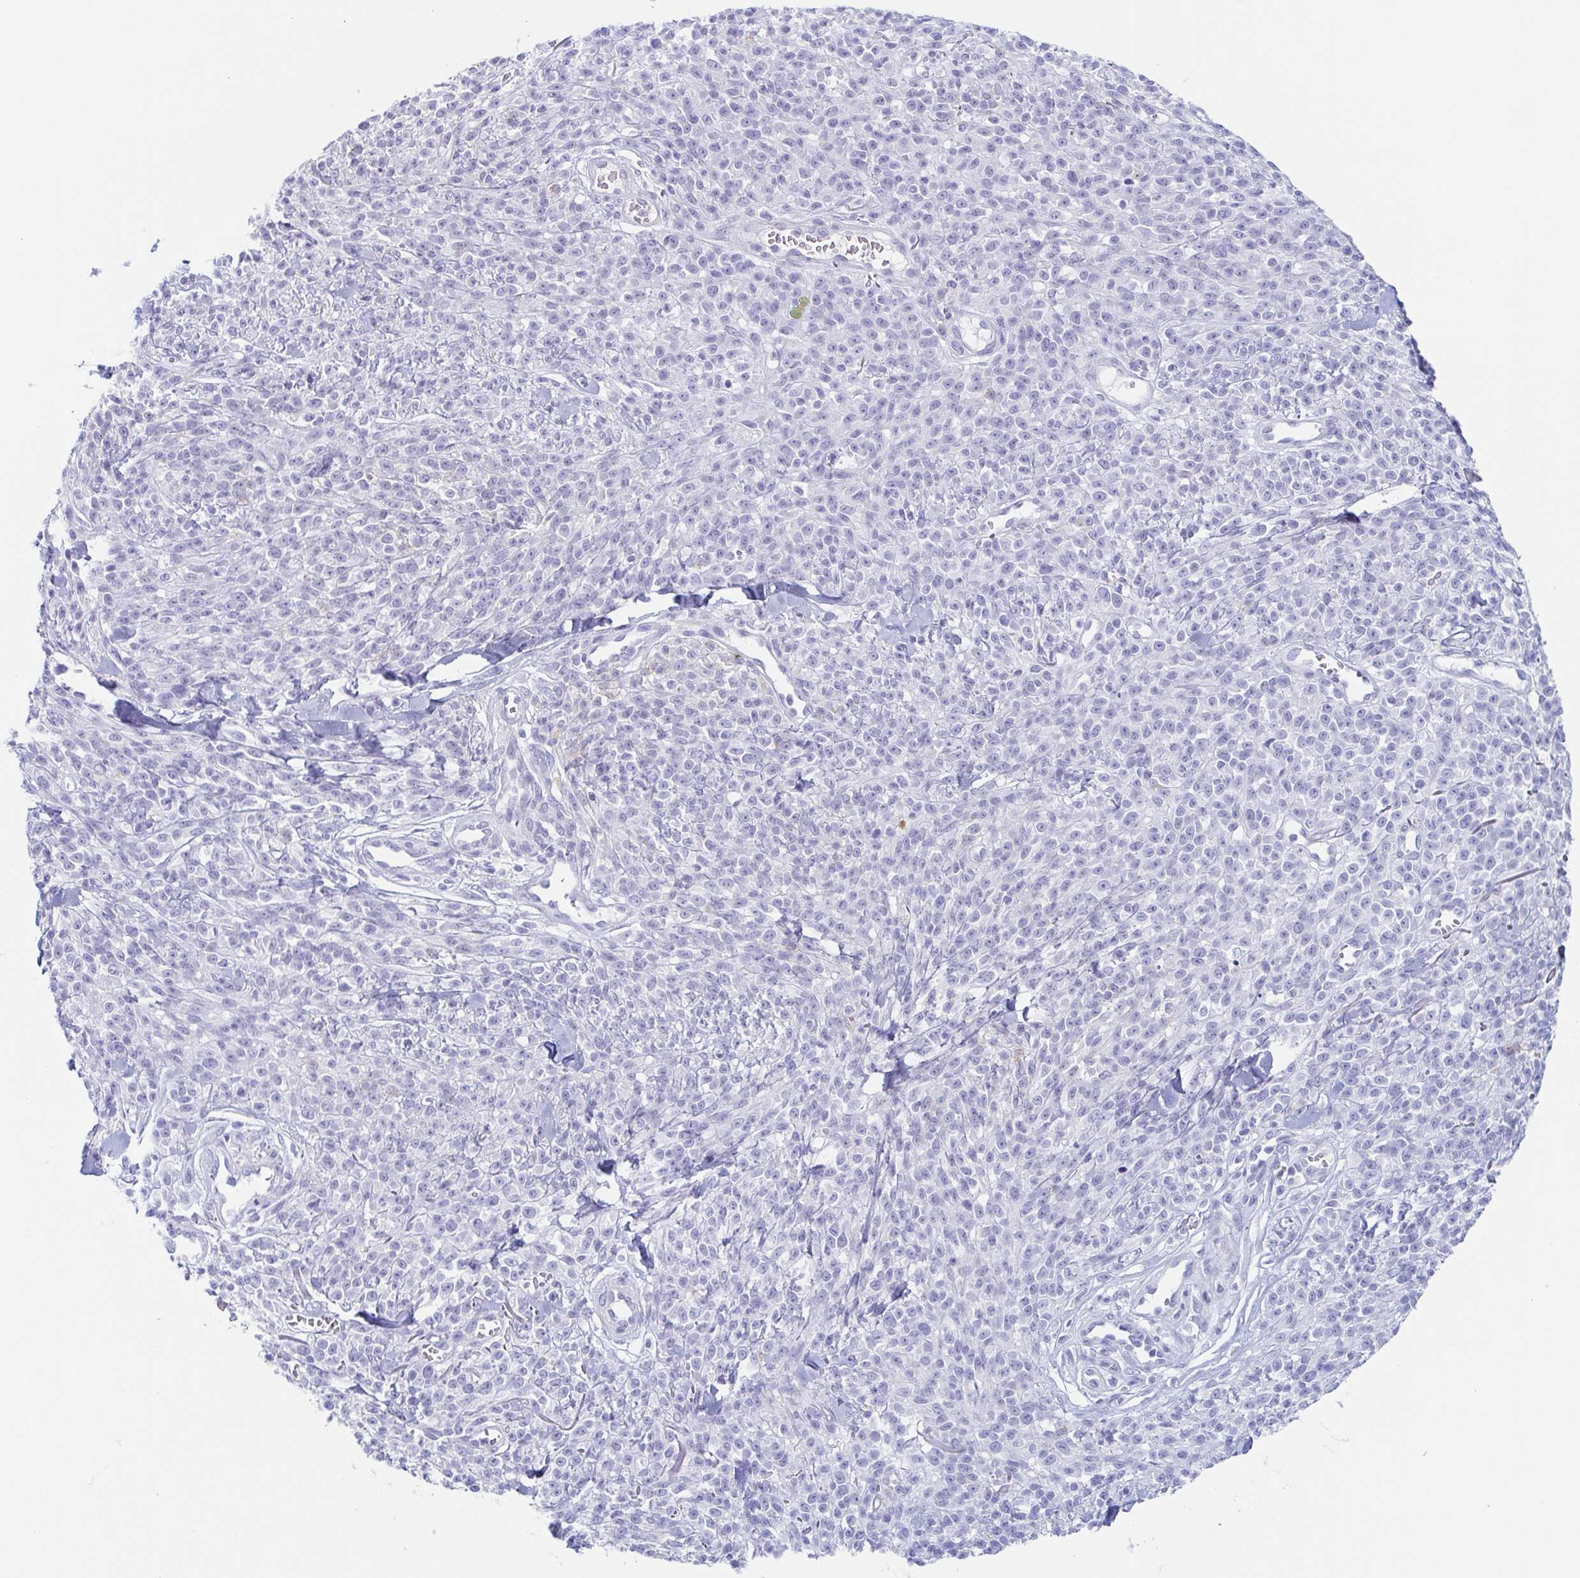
{"staining": {"intensity": "negative", "quantity": "none", "location": "none"}, "tissue": "melanoma", "cell_type": "Tumor cells", "image_type": "cancer", "snomed": [{"axis": "morphology", "description": "Malignant melanoma, NOS"}, {"axis": "topography", "description": "Skin"}, {"axis": "topography", "description": "Skin of trunk"}], "caption": "There is no significant expression in tumor cells of melanoma. (Stains: DAB (3,3'-diaminobenzidine) immunohistochemistry (IHC) with hematoxylin counter stain, Microscopy: brightfield microscopy at high magnification).", "gene": "TAGLN3", "patient": {"sex": "male", "age": 74}}